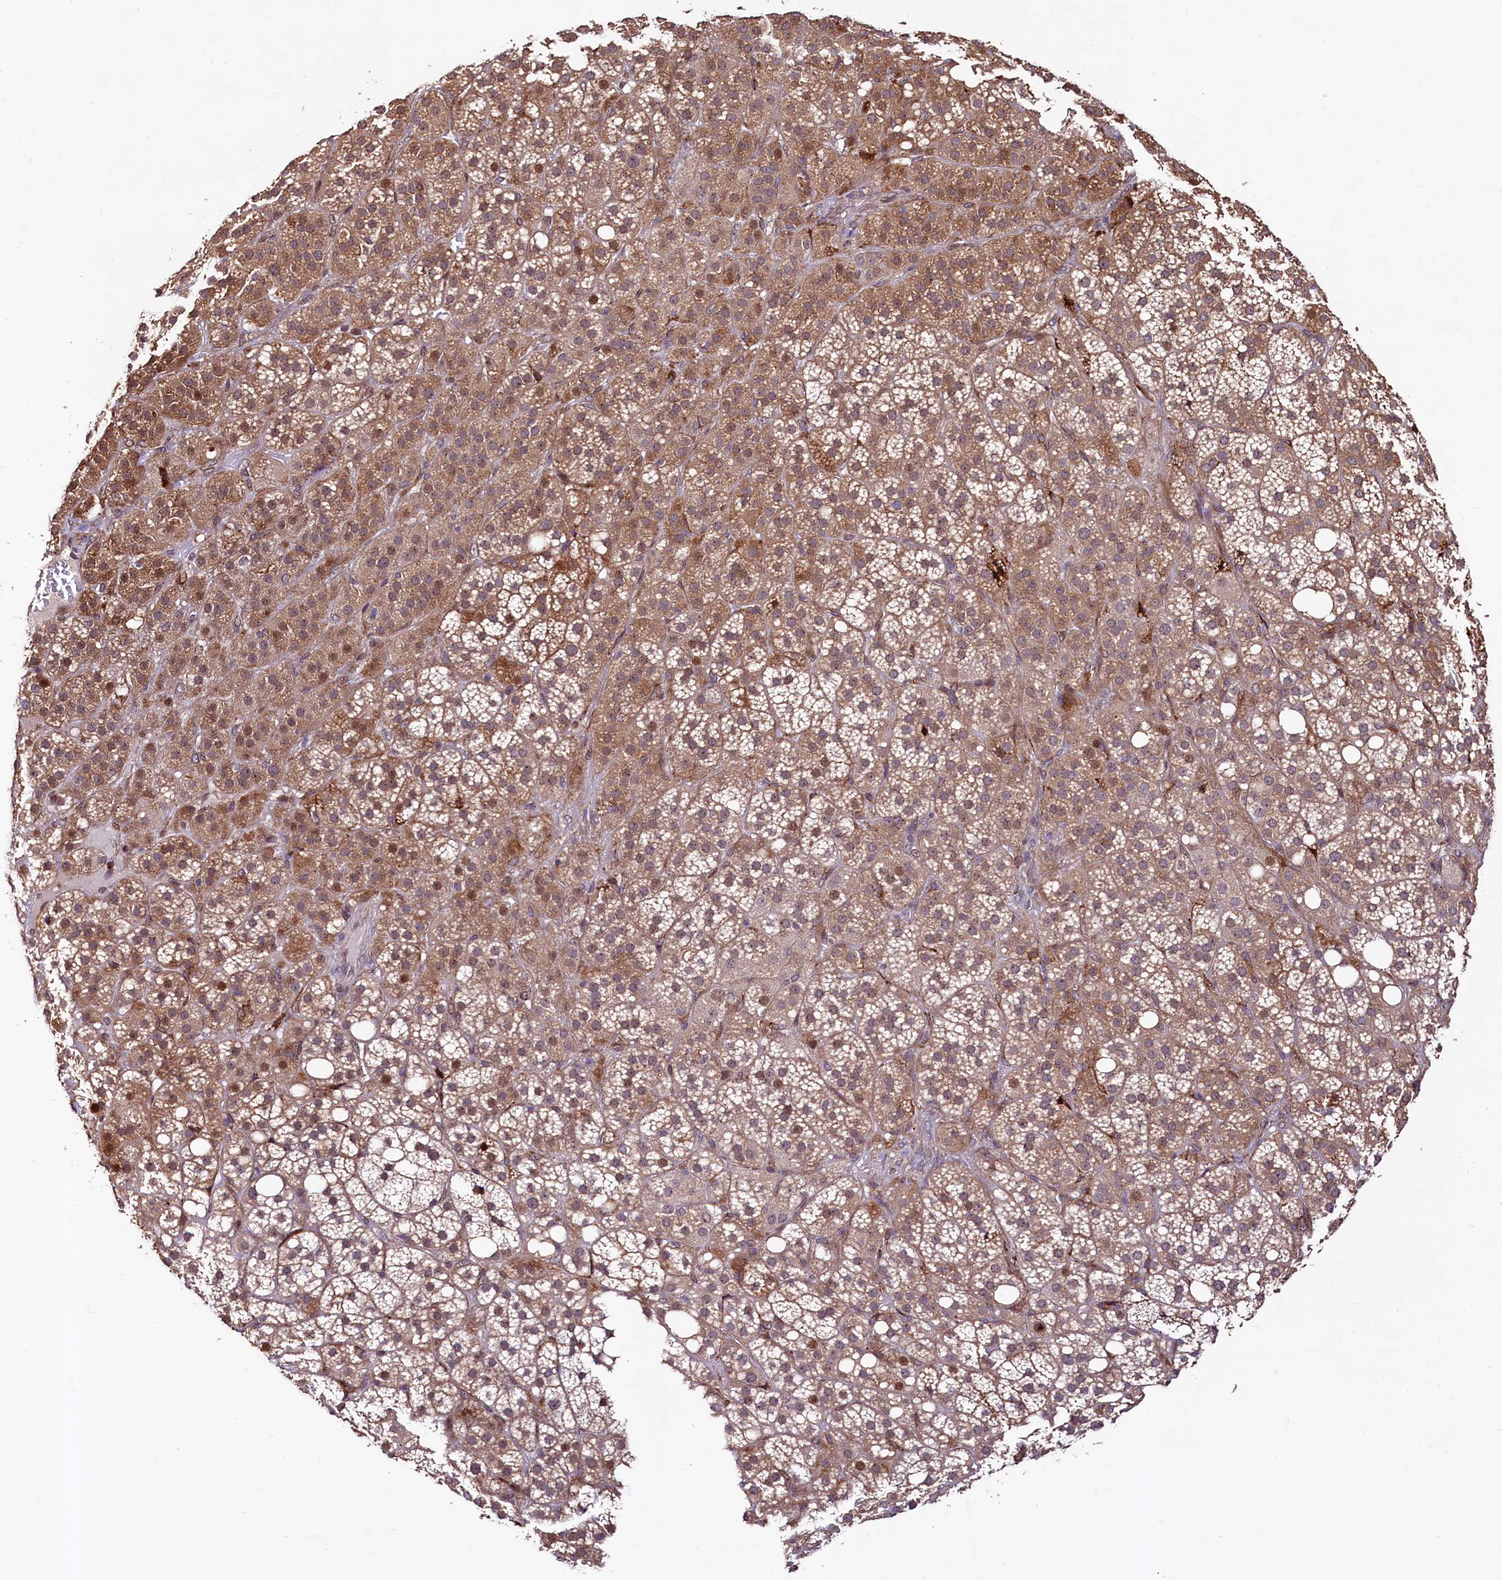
{"staining": {"intensity": "moderate", "quantity": ">75%", "location": "cytoplasmic/membranous,nuclear"}, "tissue": "adrenal gland", "cell_type": "Glandular cells", "image_type": "normal", "snomed": [{"axis": "morphology", "description": "Normal tissue, NOS"}, {"axis": "topography", "description": "Adrenal gland"}], "caption": "Adrenal gland stained for a protein (brown) demonstrates moderate cytoplasmic/membranous,nuclear positive expression in approximately >75% of glandular cells.", "gene": "C5orf15", "patient": {"sex": "female", "age": 59}}